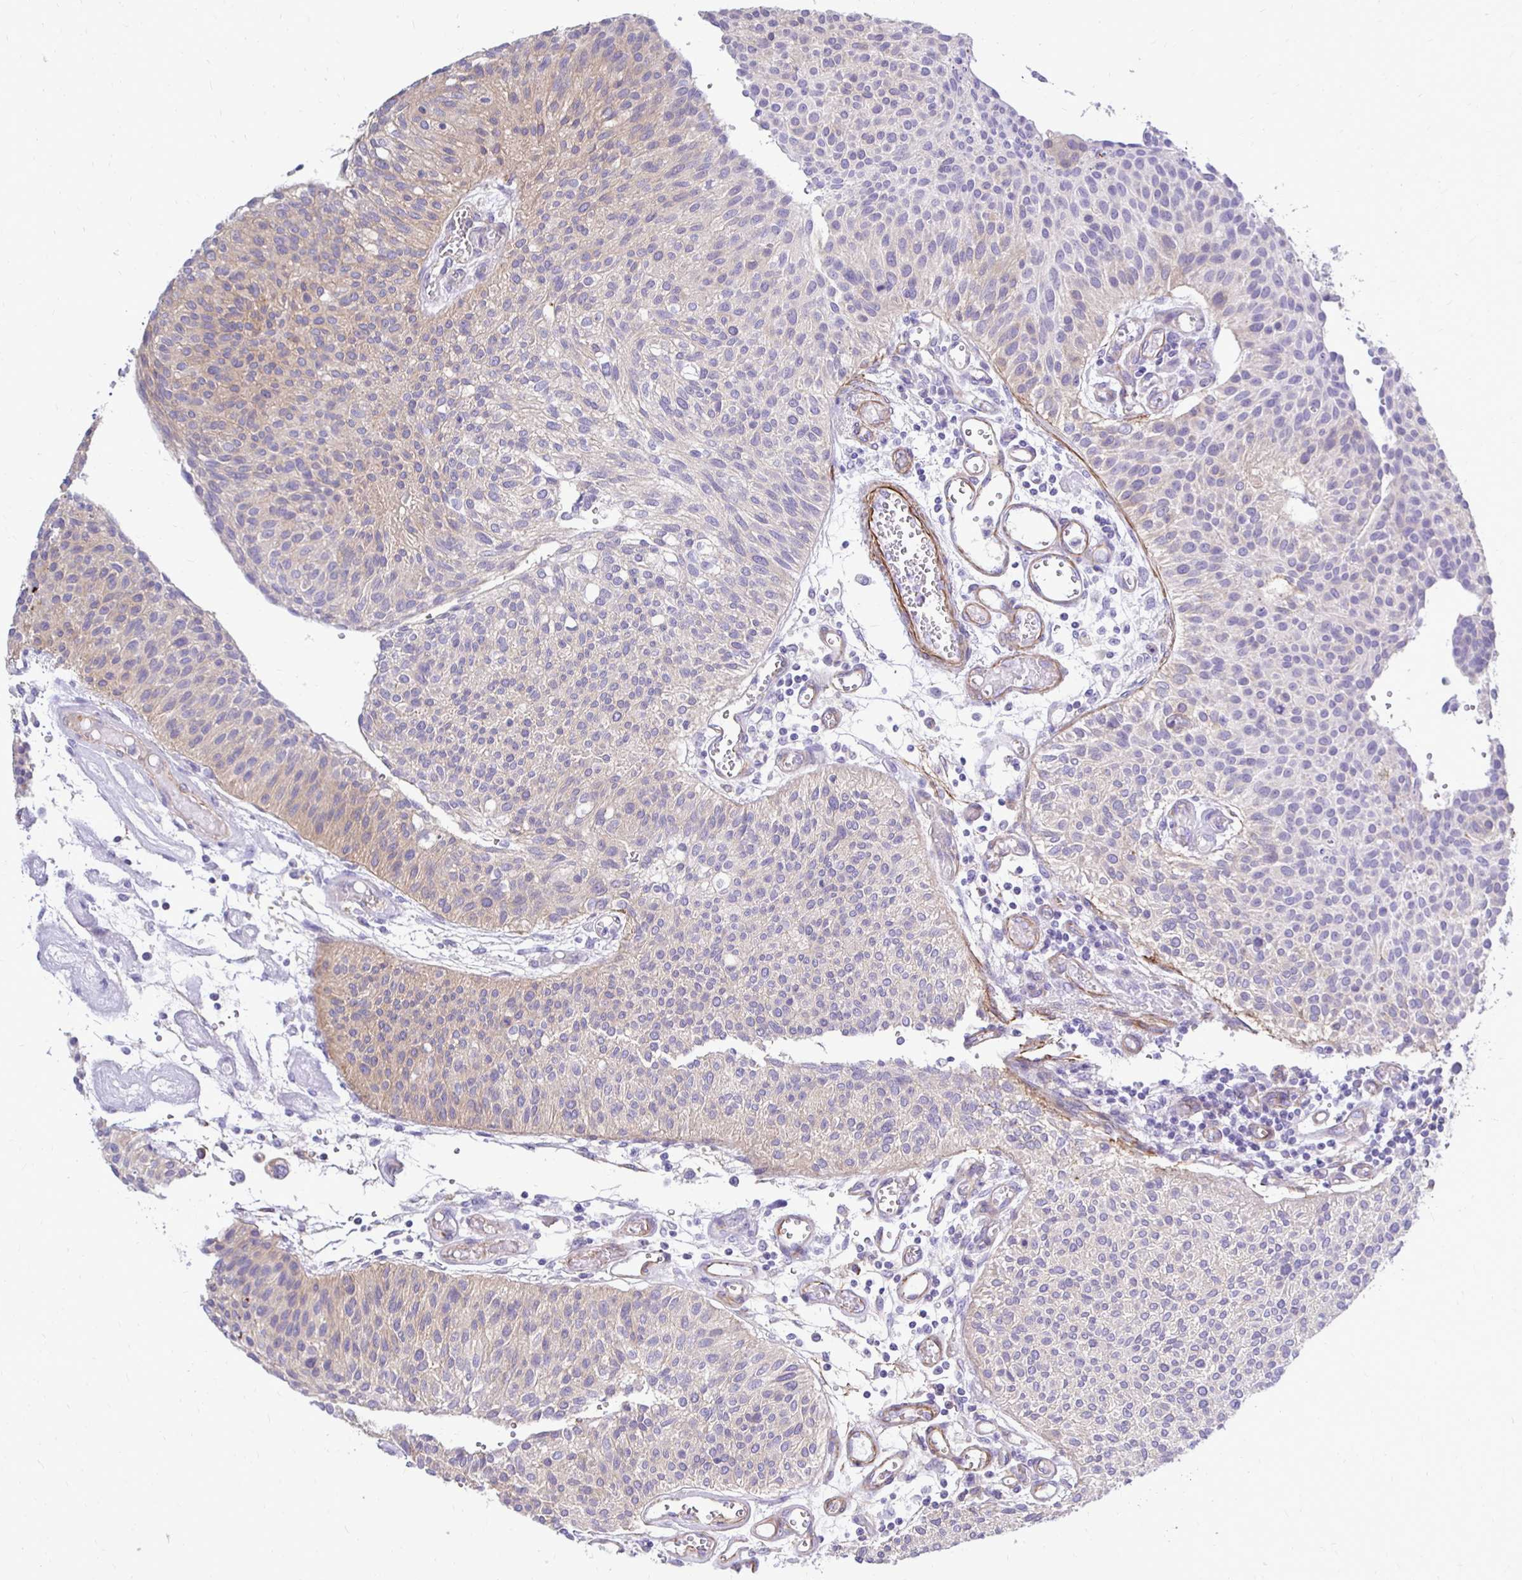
{"staining": {"intensity": "weak", "quantity": "<25%", "location": "cytoplasmic/membranous"}, "tissue": "urothelial cancer", "cell_type": "Tumor cells", "image_type": "cancer", "snomed": [{"axis": "morphology", "description": "Urothelial carcinoma, NOS"}, {"axis": "topography", "description": "Urinary bladder"}], "caption": "IHC histopathology image of human urothelial cancer stained for a protein (brown), which shows no expression in tumor cells.", "gene": "CTPS1", "patient": {"sex": "male", "age": 55}}